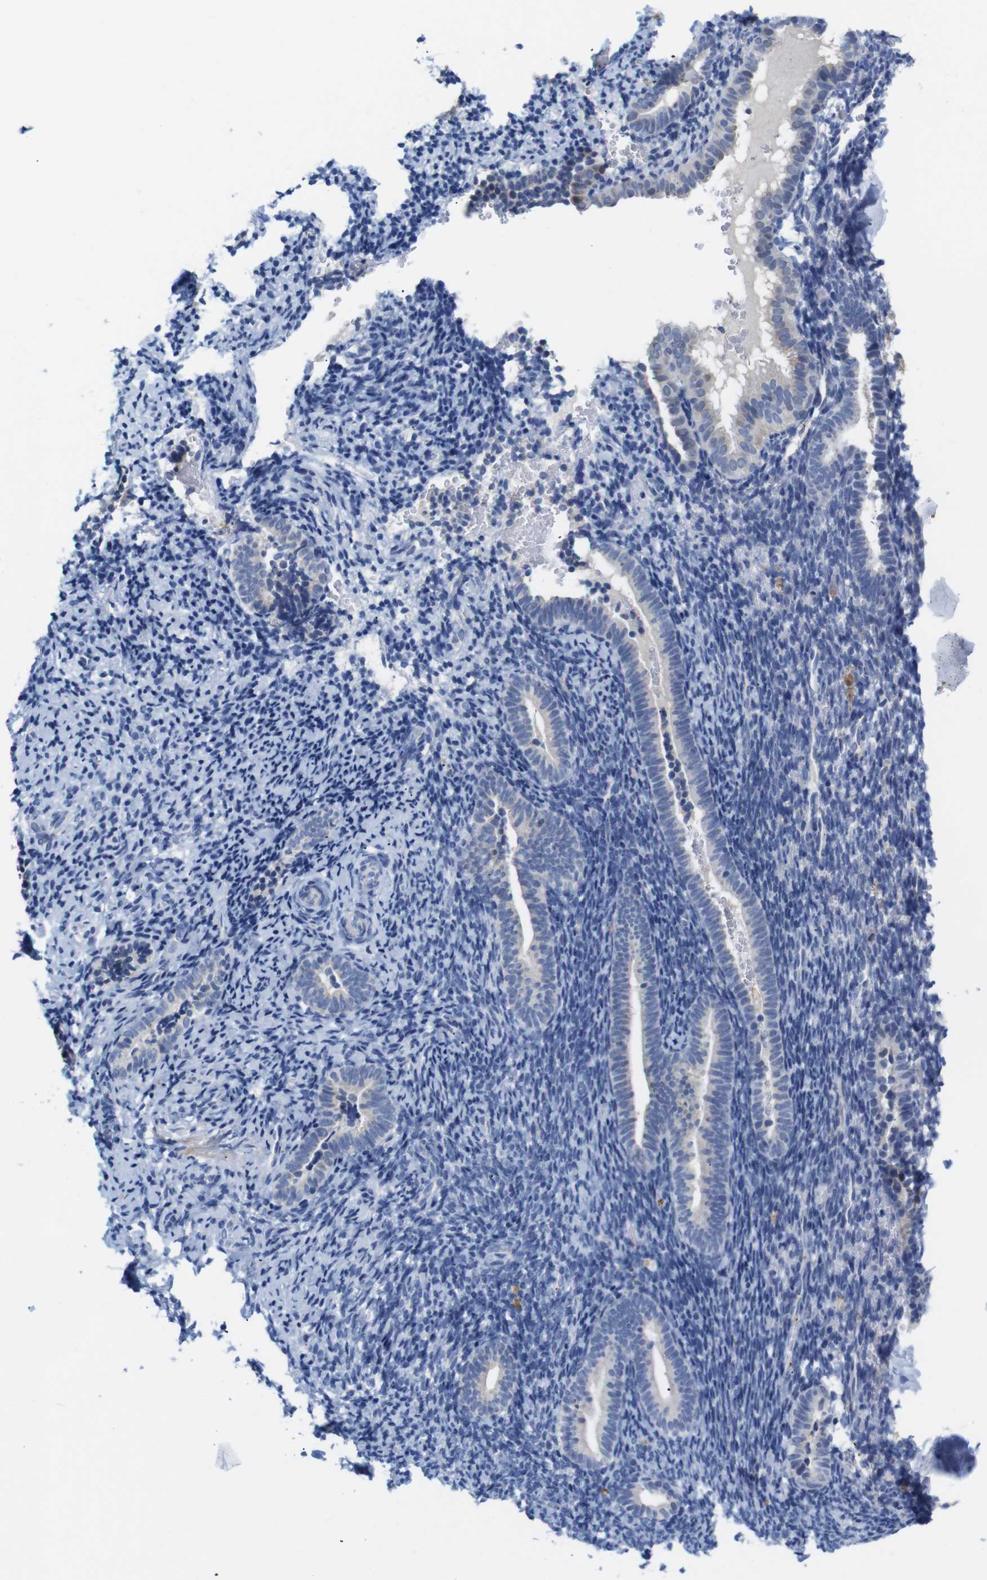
{"staining": {"intensity": "negative", "quantity": "none", "location": "none"}, "tissue": "endometrium", "cell_type": "Cells in endometrial stroma", "image_type": "normal", "snomed": [{"axis": "morphology", "description": "Normal tissue, NOS"}, {"axis": "topography", "description": "Endometrium"}], "caption": "Immunohistochemistry image of unremarkable human endometrium stained for a protein (brown), which demonstrates no staining in cells in endometrial stroma. (Stains: DAB immunohistochemistry with hematoxylin counter stain, Microscopy: brightfield microscopy at high magnification).", "gene": "LRRC55", "patient": {"sex": "female", "age": 51}}